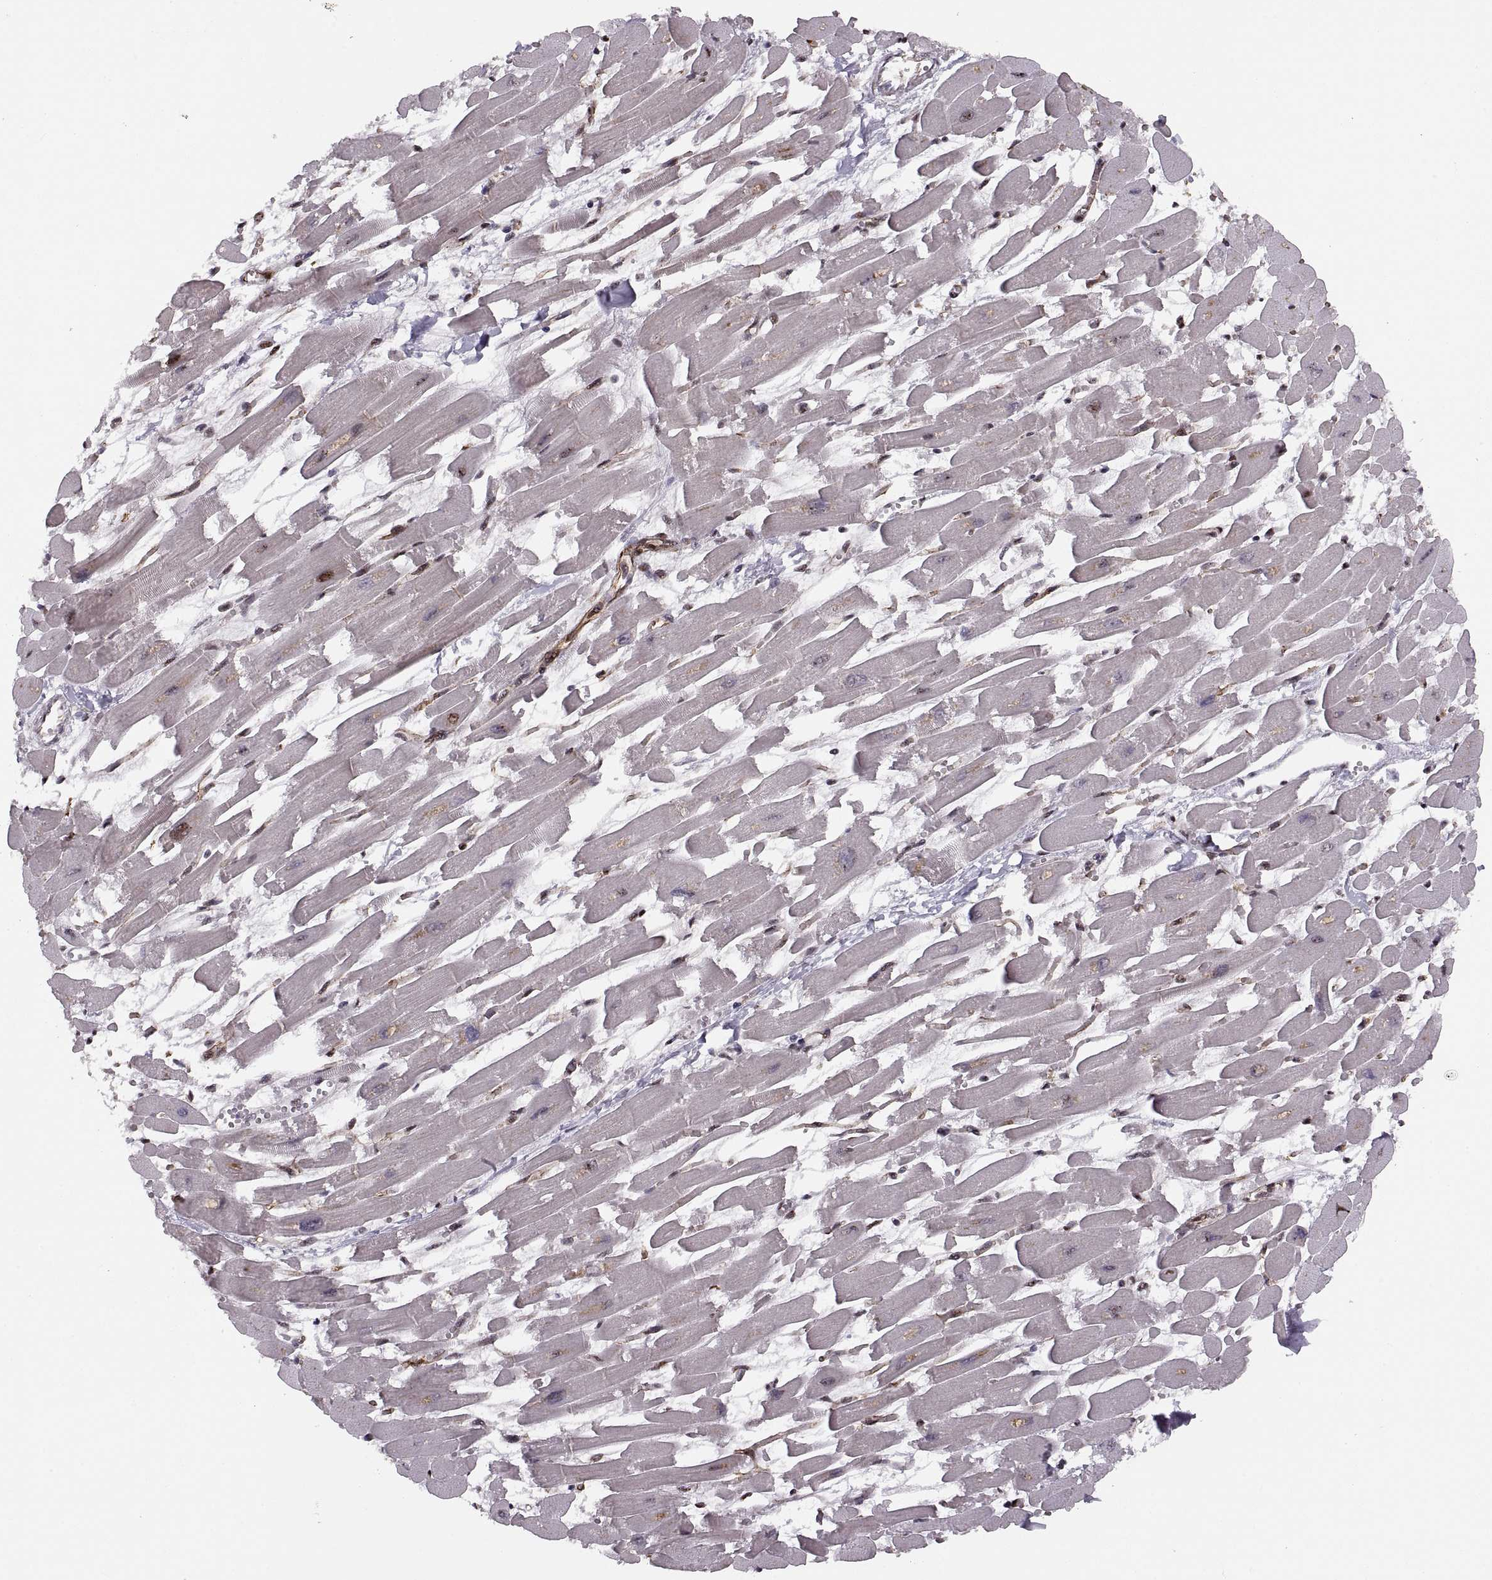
{"staining": {"intensity": "moderate", "quantity": "<25%", "location": "cytoplasmic/membranous,nuclear"}, "tissue": "heart muscle", "cell_type": "Cardiomyocytes", "image_type": "normal", "snomed": [{"axis": "morphology", "description": "Normal tissue, NOS"}, {"axis": "topography", "description": "Heart"}], "caption": "A high-resolution photomicrograph shows IHC staining of normal heart muscle, which exhibits moderate cytoplasmic/membranous,nuclear expression in about <25% of cardiomyocytes.", "gene": "ZCCHC17", "patient": {"sex": "female", "age": 52}}